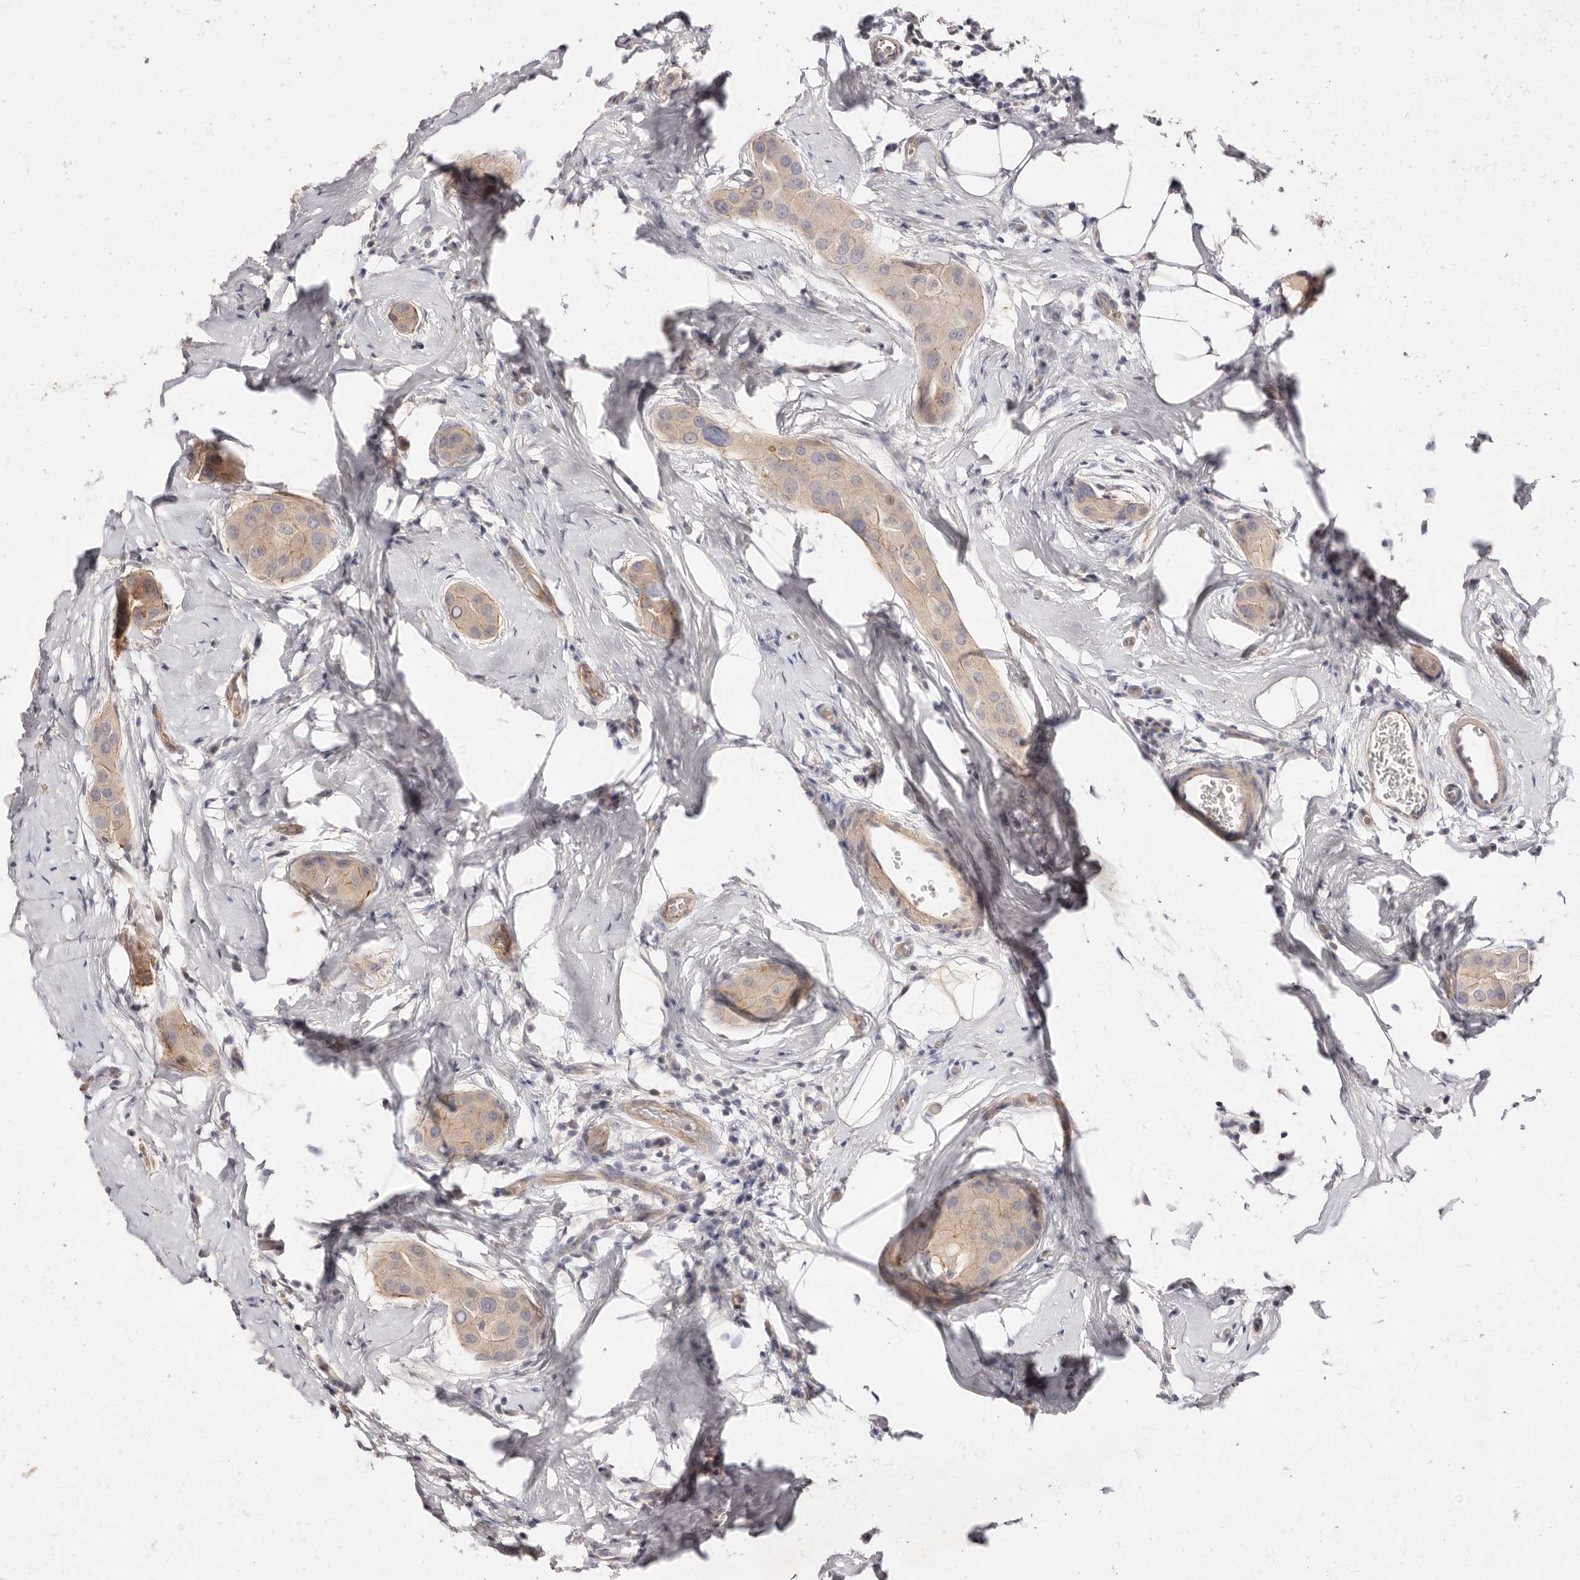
{"staining": {"intensity": "moderate", "quantity": "<25%", "location": "cytoplasmic/membranous"}, "tissue": "thyroid cancer", "cell_type": "Tumor cells", "image_type": "cancer", "snomed": [{"axis": "morphology", "description": "Papillary adenocarcinoma, NOS"}, {"axis": "topography", "description": "Thyroid gland"}], "caption": "IHC micrograph of neoplastic tissue: thyroid cancer stained using immunohistochemistry (IHC) reveals low levels of moderate protein expression localized specifically in the cytoplasmic/membranous of tumor cells, appearing as a cytoplasmic/membranous brown color.", "gene": "SLC35B2", "patient": {"sex": "male", "age": 33}}